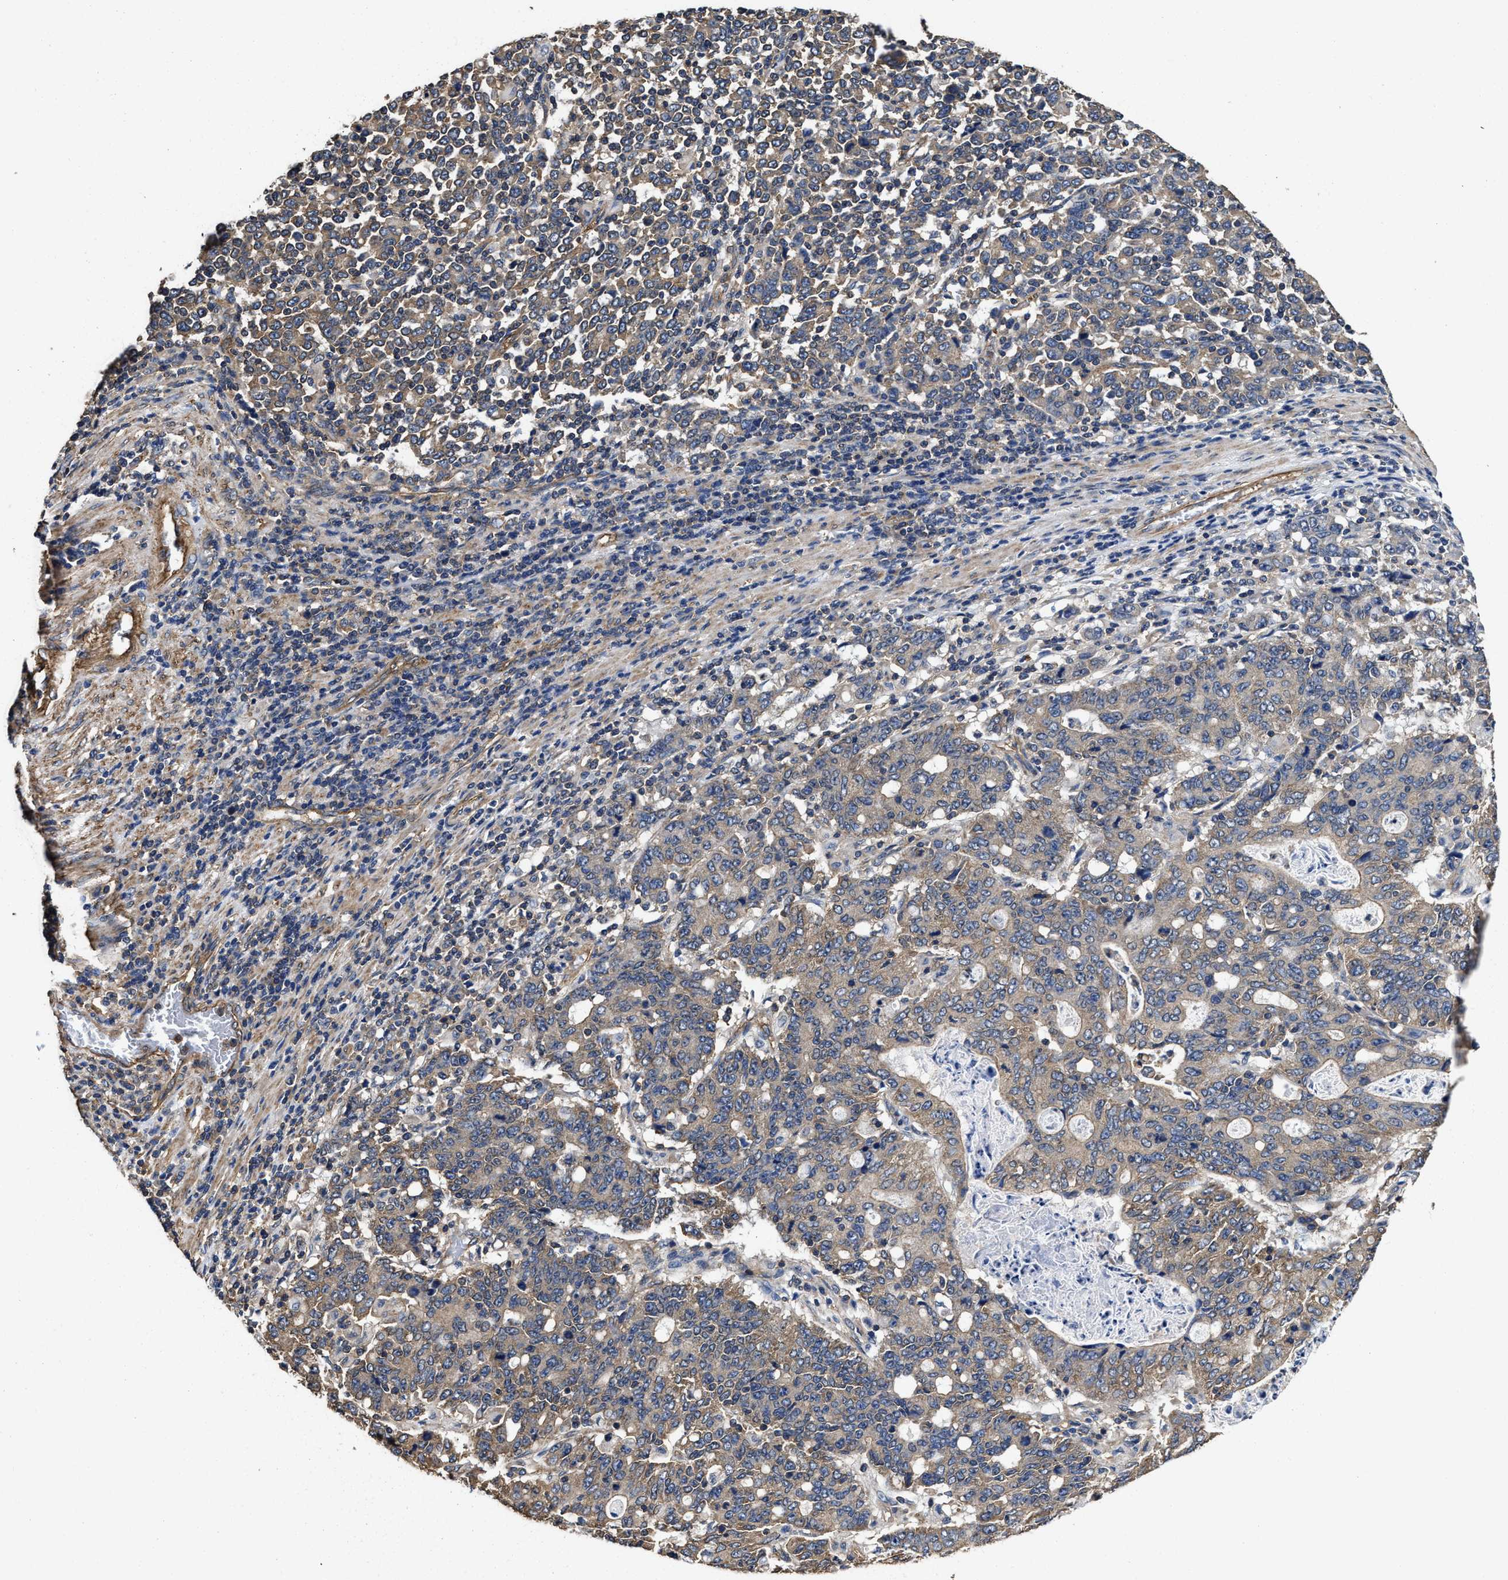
{"staining": {"intensity": "weak", "quantity": "25%-75%", "location": "cytoplasmic/membranous"}, "tissue": "stomach cancer", "cell_type": "Tumor cells", "image_type": "cancer", "snomed": [{"axis": "morphology", "description": "Adenocarcinoma, NOS"}, {"axis": "topography", "description": "Stomach, upper"}], "caption": "An immunohistochemistry (IHC) photomicrograph of neoplastic tissue is shown. Protein staining in brown shows weak cytoplasmic/membranous positivity in stomach cancer (adenocarcinoma) within tumor cells. Immunohistochemistry (ihc) stains the protein of interest in brown and the nuclei are stained blue.", "gene": "SFXN4", "patient": {"sex": "male", "age": 69}}